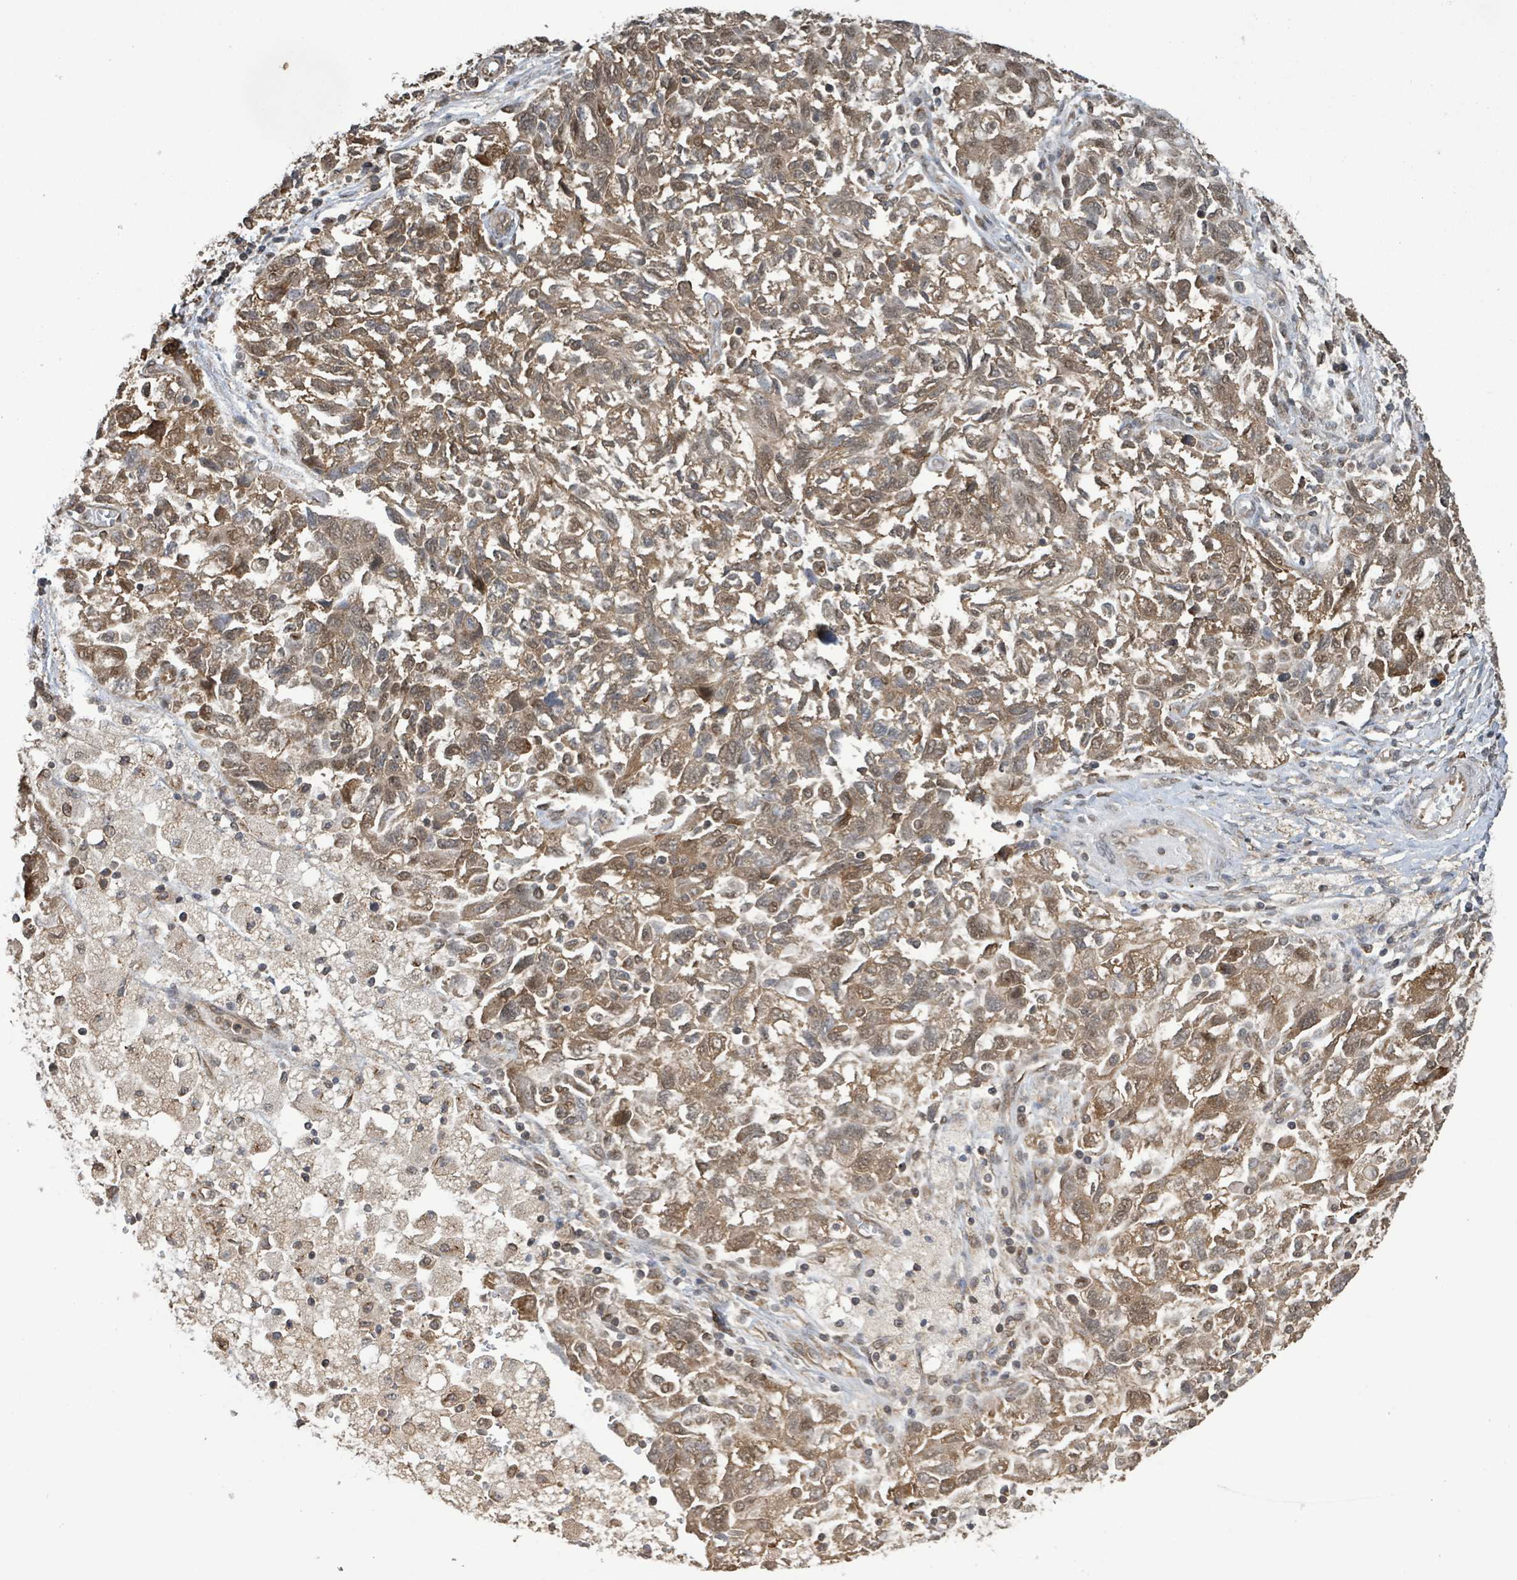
{"staining": {"intensity": "moderate", "quantity": ">75%", "location": "cytoplasmic/membranous,nuclear"}, "tissue": "ovarian cancer", "cell_type": "Tumor cells", "image_type": "cancer", "snomed": [{"axis": "morphology", "description": "Carcinoma, NOS"}, {"axis": "morphology", "description": "Cystadenocarcinoma, serous, NOS"}, {"axis": "topography", "description": "Ovary"}], "caption": "Ovarian cancer stained with a brown dye reveals moderate cytoplasmic/membranous and nuclear positive staining in about >75% of tumor cells.", "gene": "KLC1", "patient": {"sex": "female", "age": 69}}